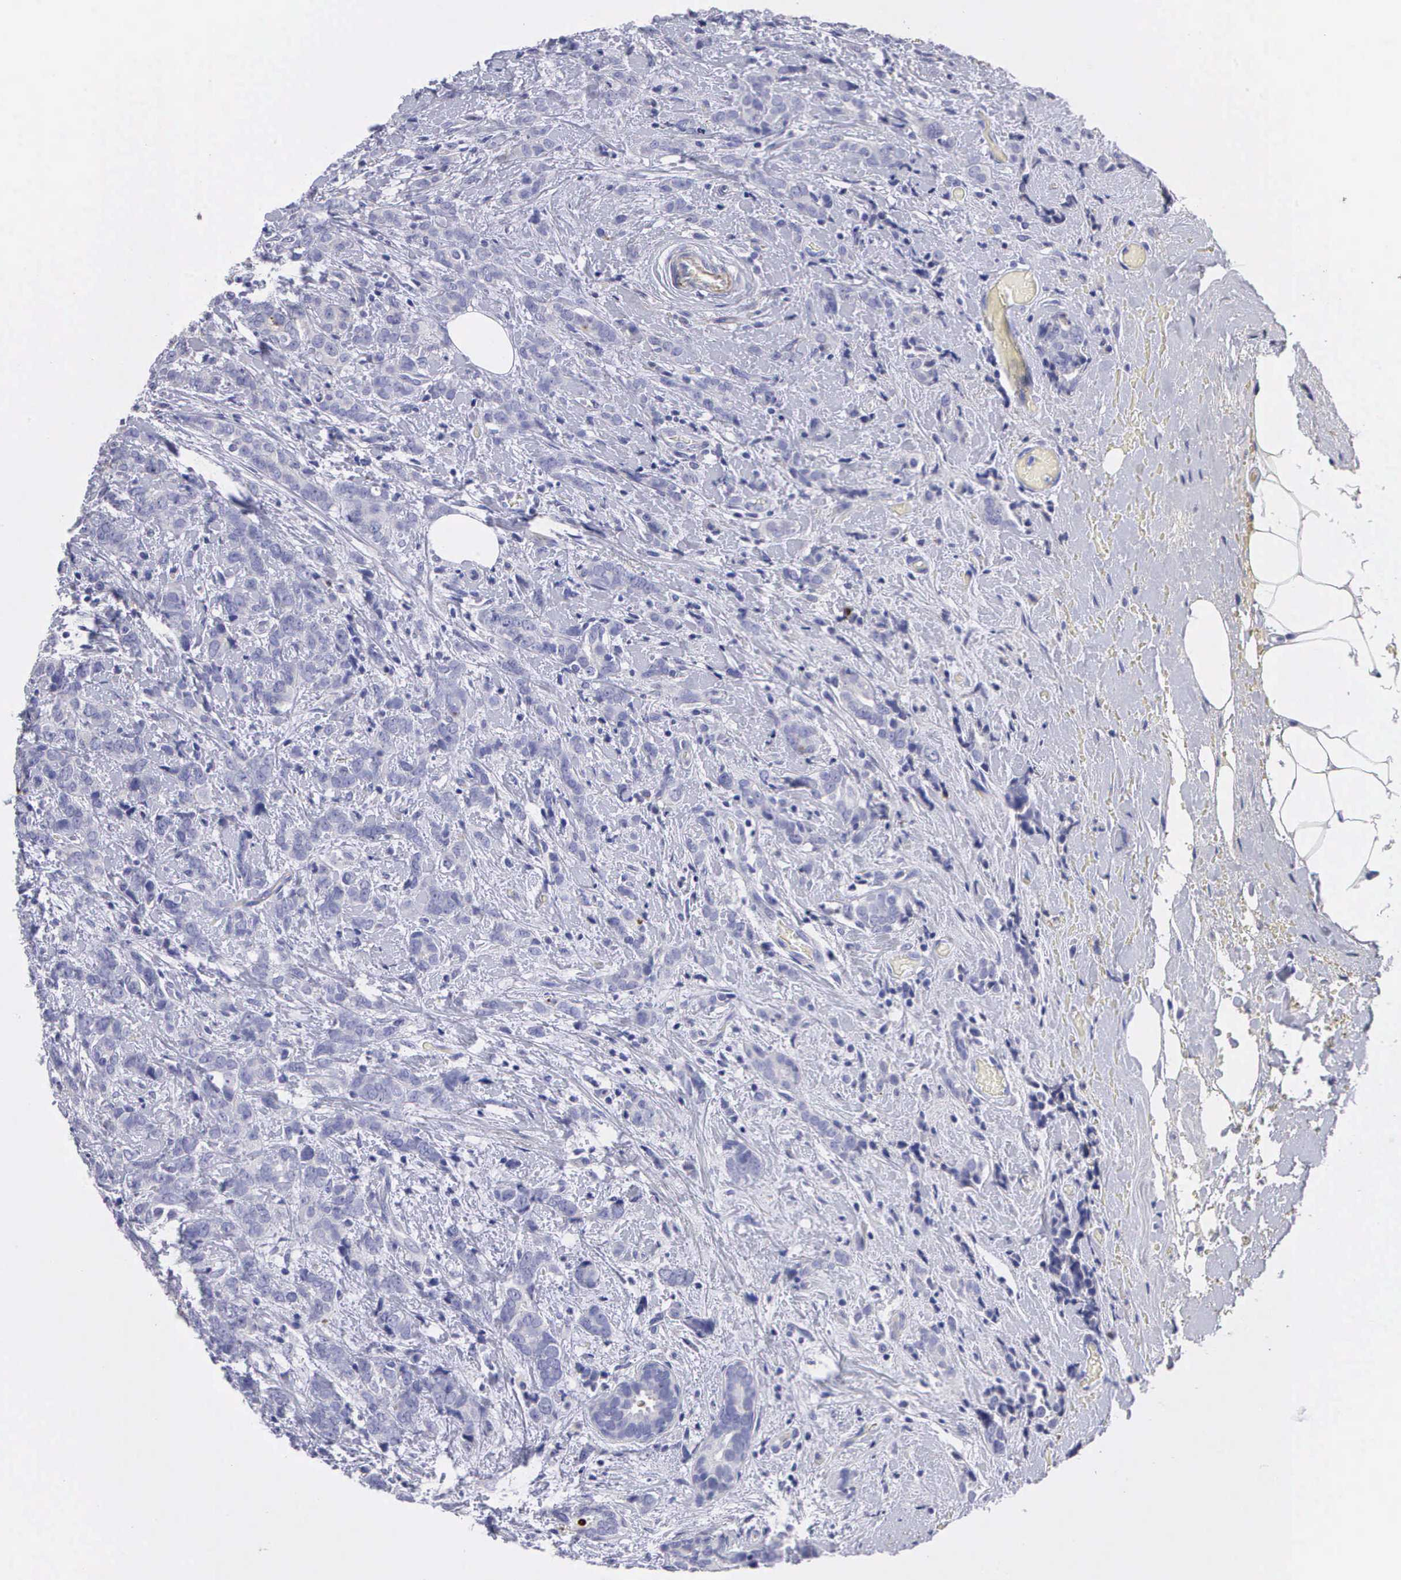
{"staining": {"intensity": "negative", "quantity": "none", "location": "none"}, "tissue": "breast cancer", "cell_type": "Tumor cells", "image_type": "cancer", "snomed": [{"axis": "morphology", "description": "Duct carcinoma"}, {"axis": "topography", "description": "Breast"}], "caption": "High power microscopy image of an immunohistochemistry micrograph of breast cancer (infiltrating ductal carcinoma), revealing no significant staining in tumor cells.", "gene": "CLU", "patient": {"sex": "female", "age": 53}}